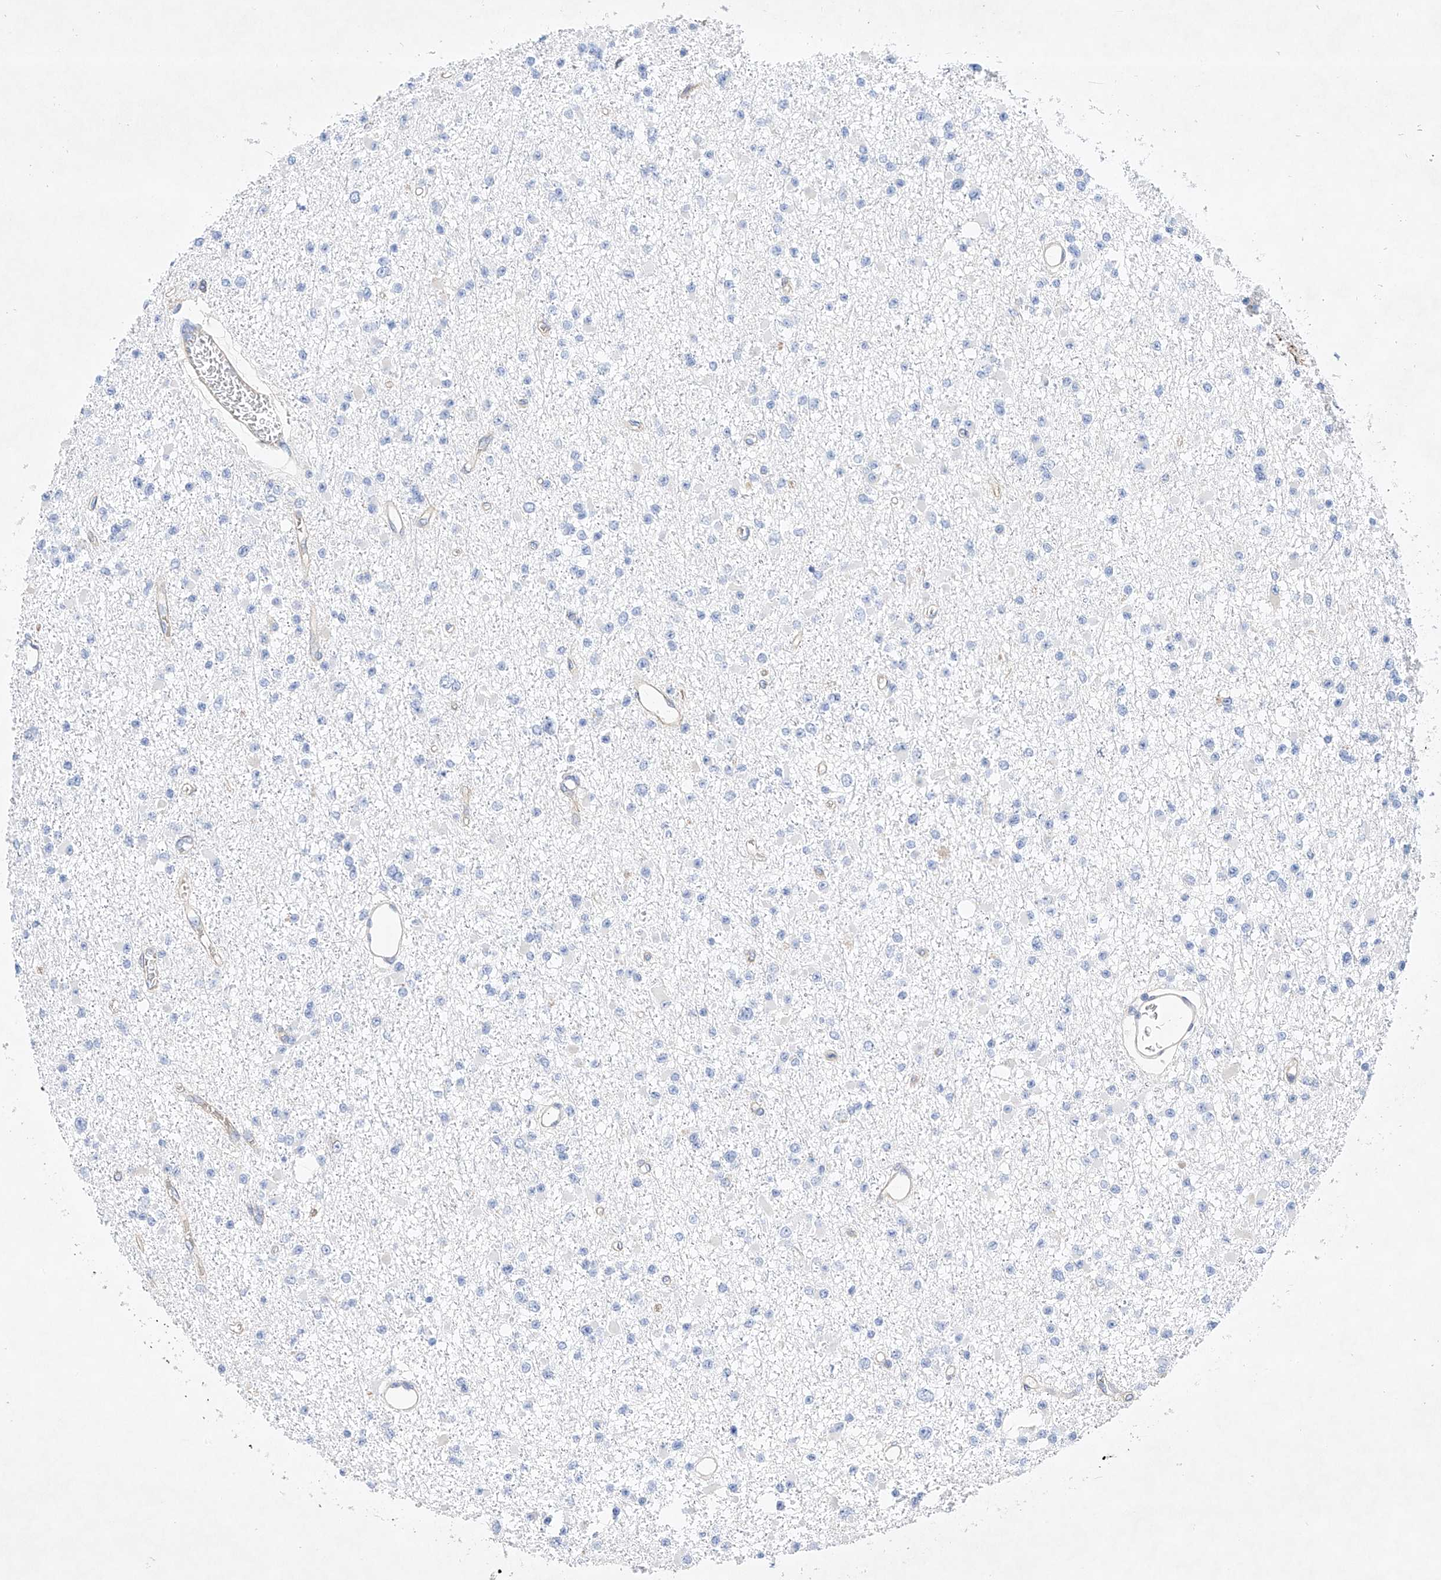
{"staining": {"intensity": "negative", "quantity": "none", "location": "none"}, "tissue": "glioma", "cell_type": "Tumor cells", "image_type": "cancer", "snomed": [{"axis": "morphology", "description": "Glioma, malignant, Low grade"}, {"axis": "topography", "description": "Brain"}], "caption": "This is an immunohistochemistry histopathology image of malignant low-grade glioma. There is no positivity in tumor cells.", "gene": "SBSPON", "patient": {"sex": "female", "age": 22}}